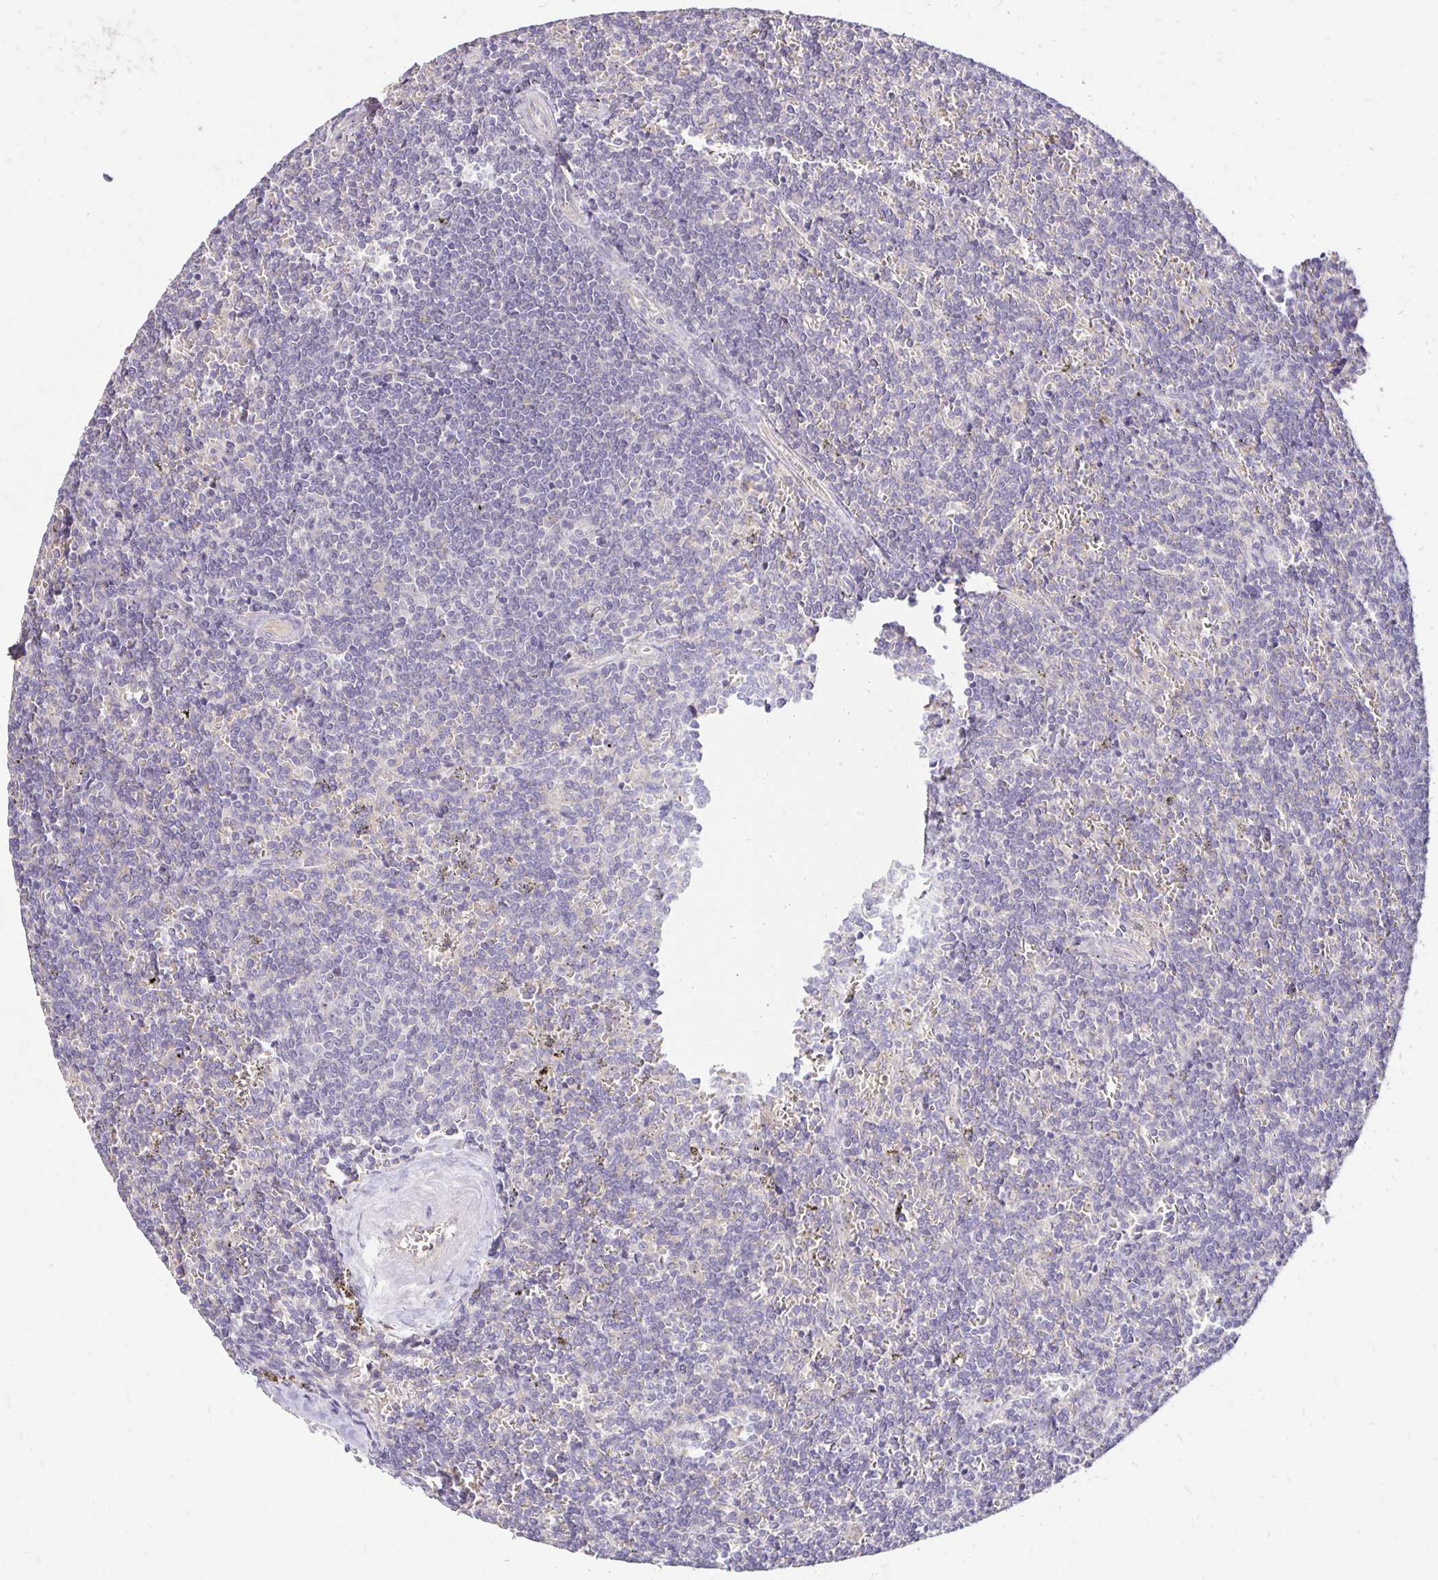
{"staining": {"intensity": "negative", "quantity": "none", "location": "none"}, "tissue": "lymphoma", "cell_type": "Tumor cells", "image_type": "cancer", "snomed": [{"axis": "morphology", "description": "Malignant lymphoma, non-Hodgkin's type, Low grade"}, {"axis": "topography", "description": "Spleen"}], "caption": "DAB immunohistochemical staining of low-grade malignant lymphoma, non-Hodgkin's type demonstrates no significant staining in tumor cells.", "gene": "PNPLA3", "patient": {"sex": "male", "age": 78}}